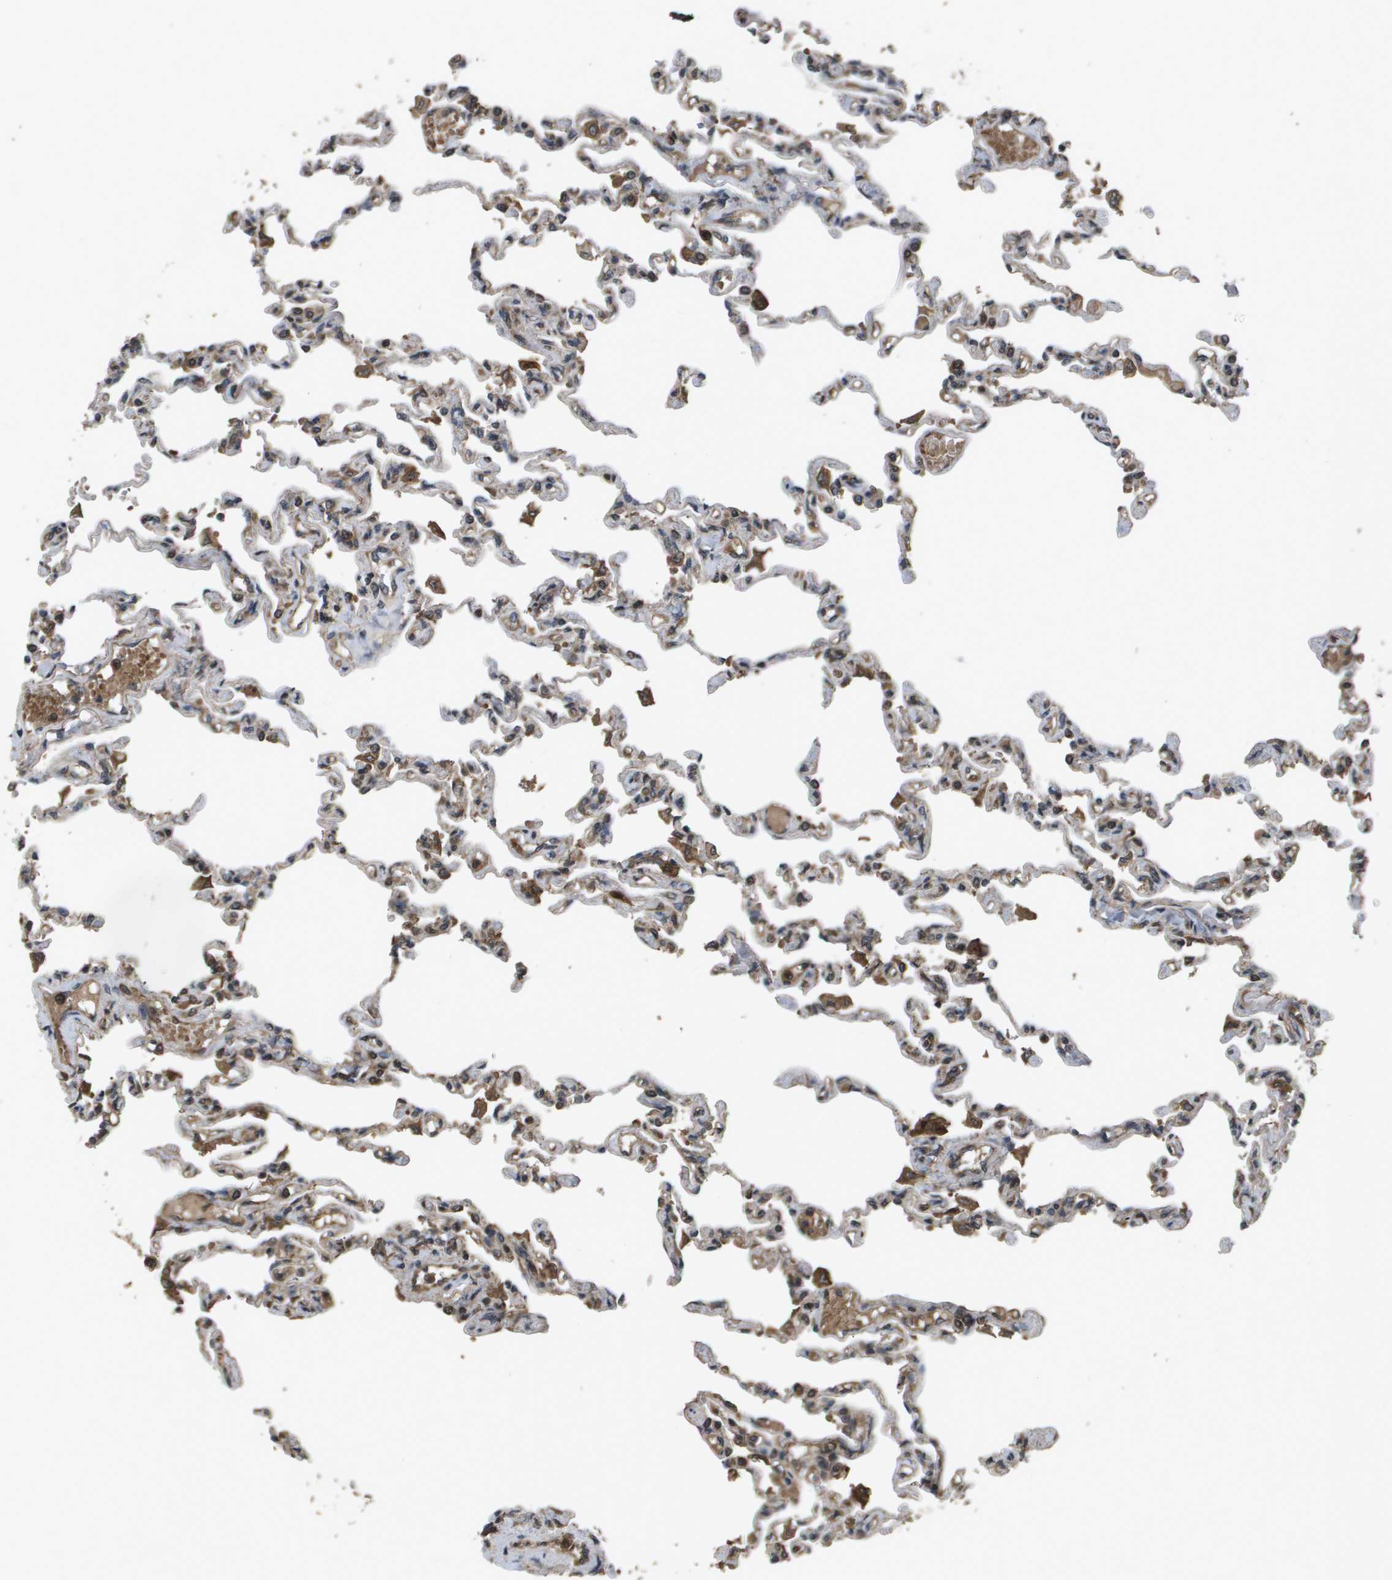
{"staining": {"intensity": "moderate", "quantity": "25%-75%", "location": "cytoplasmic/membranous,nuclear"}, "tissue": "lung", "cell_type": "Alveolar cells", "image_type": "normal", "snomed": [{"axis": "morphology", "description": "Normal tissue, NOS"}, {"axis": "topography", "description": "Lung"}], "caption": "Lung stained for a protein (brown) displays moderate cytoplasmic/membranous,nuclear positive expression in approximately 25%-75% of alveolar cells.", "gene": "SPTLC1", "patient": {"sex": "male", "age": 21}}